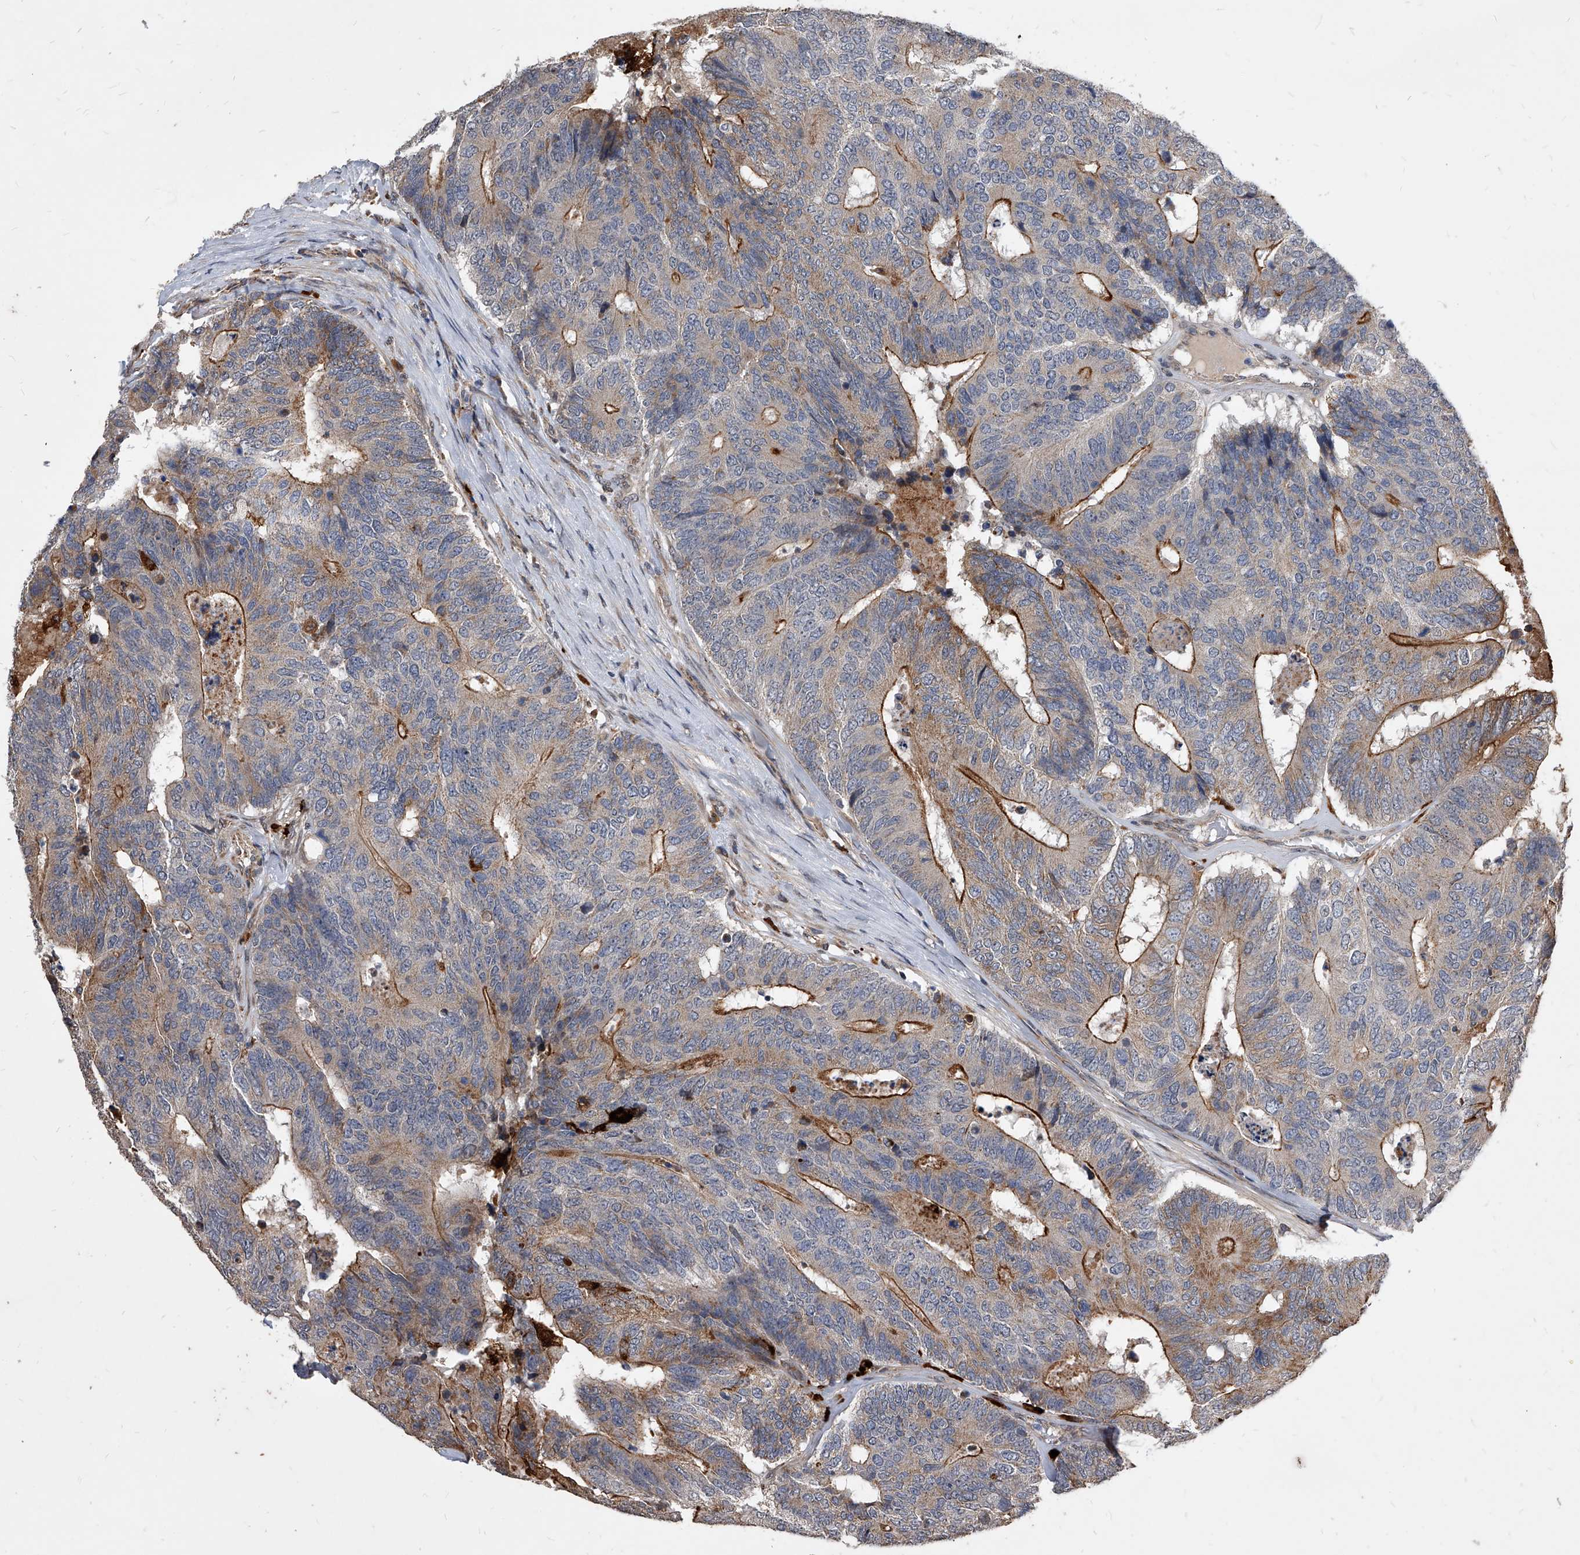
{"staining": {"intensity": "moderate", "quantity": "25%-75%", "location": "cytoplasmic/membranous"}, "tissue": "colorectal cancer", "cell_type": "Tumor cells", "image_type": "cancer", "snomed": [{"axis": "morphology", "description": "Adenocarcinoma, NOS"}, {"axis": "topography", "description": "Colon"}], "caption": "A brown stain highlights moderate cytoplasmic/membranous staining of a protein in colorectal cancer (adenocarcinoma) tumor cells. (Brightfield microscopy of DAB IHC at high magnification).", "gene": "SOBP", "patient": {"sex": "female", "age": 67}}